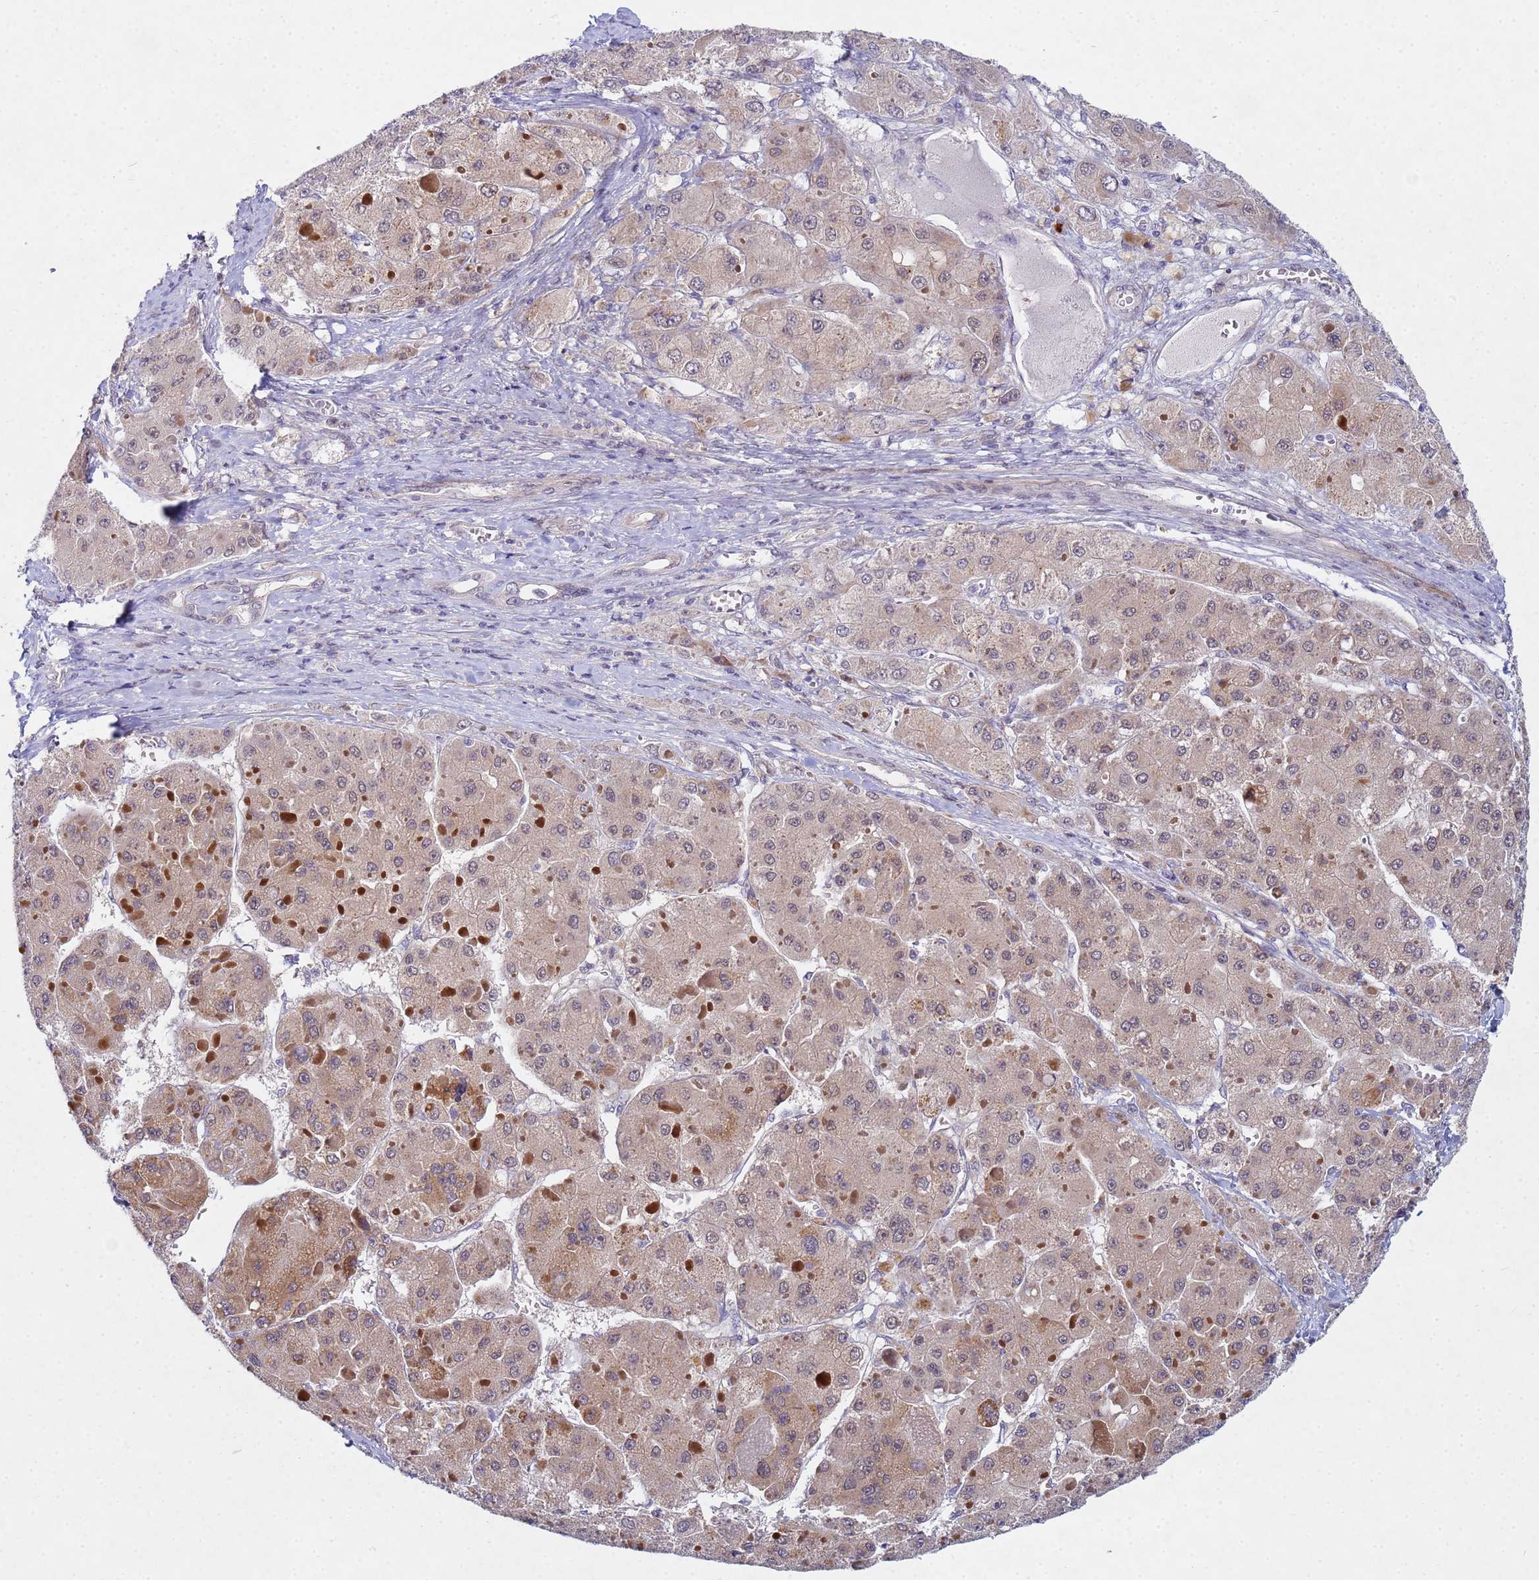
{"staining": {"intensity": "moderate", "quantity": ">75%", "location": "cytoplasmic/membranous"}, "tissue": "liver cancer", "cell_type": "Tumor cells", "image_type": "cancer", "snomed": [{"axis": "morphology", "description": "Carcinoma, Hepatocellular, NOS"}, {"axis": "topography", "description": "Liver"}], "caption": "The photomicrograph shows immunohistochemical staining of liver cancer. There is moderate cytoplasmic/membranous expression is present in about >75% of tumor cells.", "gene": "TNPO2", "patient": {"sex": "female", "age": 73}}